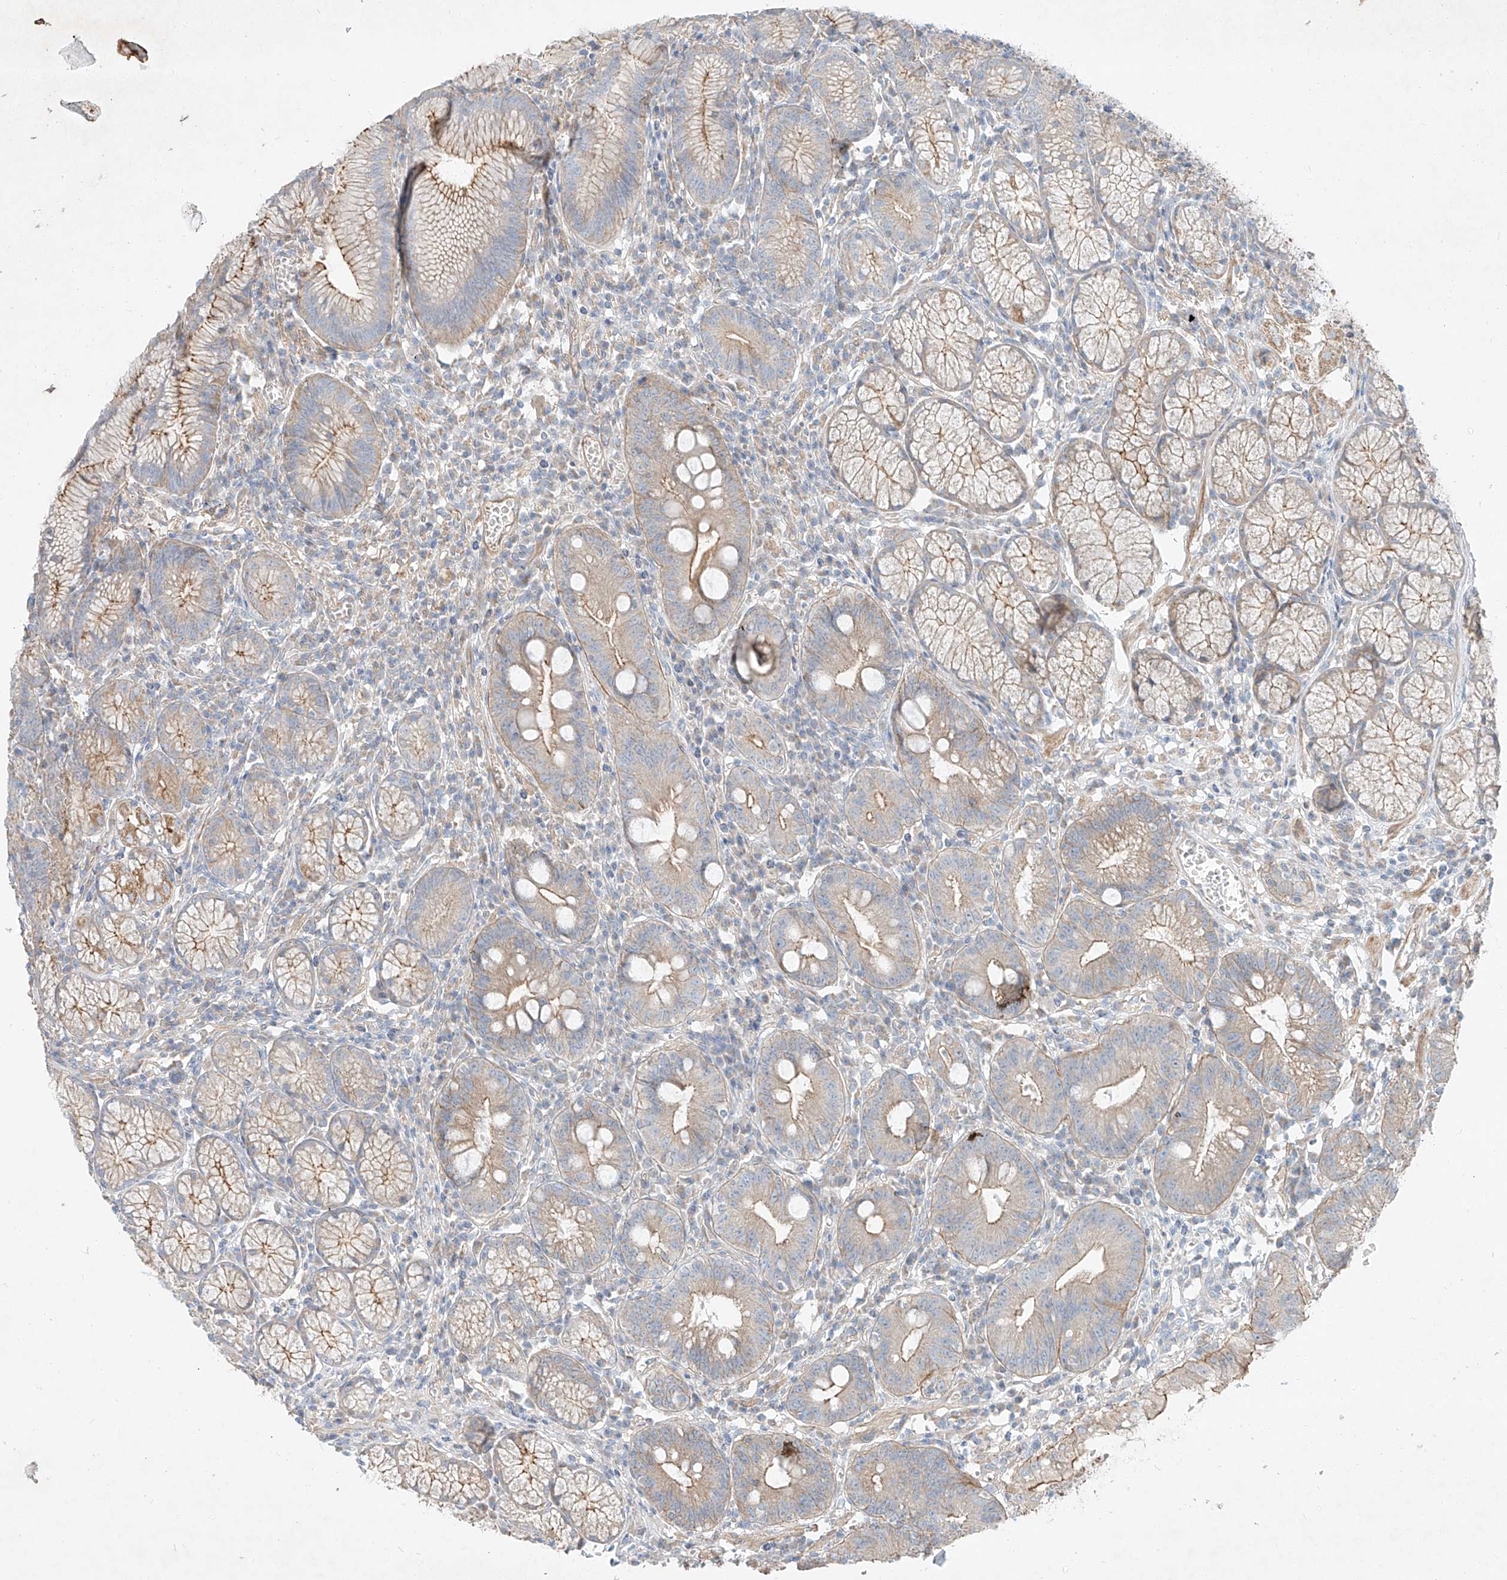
{"staining": {"intensity": "moderate", "quantity": "25%-75%", "location": "cytoplasmic/membranous"}, "tissue": "stomach", "cell_type": "Glandular cells", "image_type": "normal", "snomed": [{"axis": "morphology", "description": "Normal tissue, NOS"}, {"axis": "topography", "description": "Stomach"}], "caption": "Protein staining of benign stomach shows moderate cytoplasmic/membranous positivity in about 25%-75% of glandular cells.", "gene": "AJM1", "patient": {"sex": "male", "age": 55}}